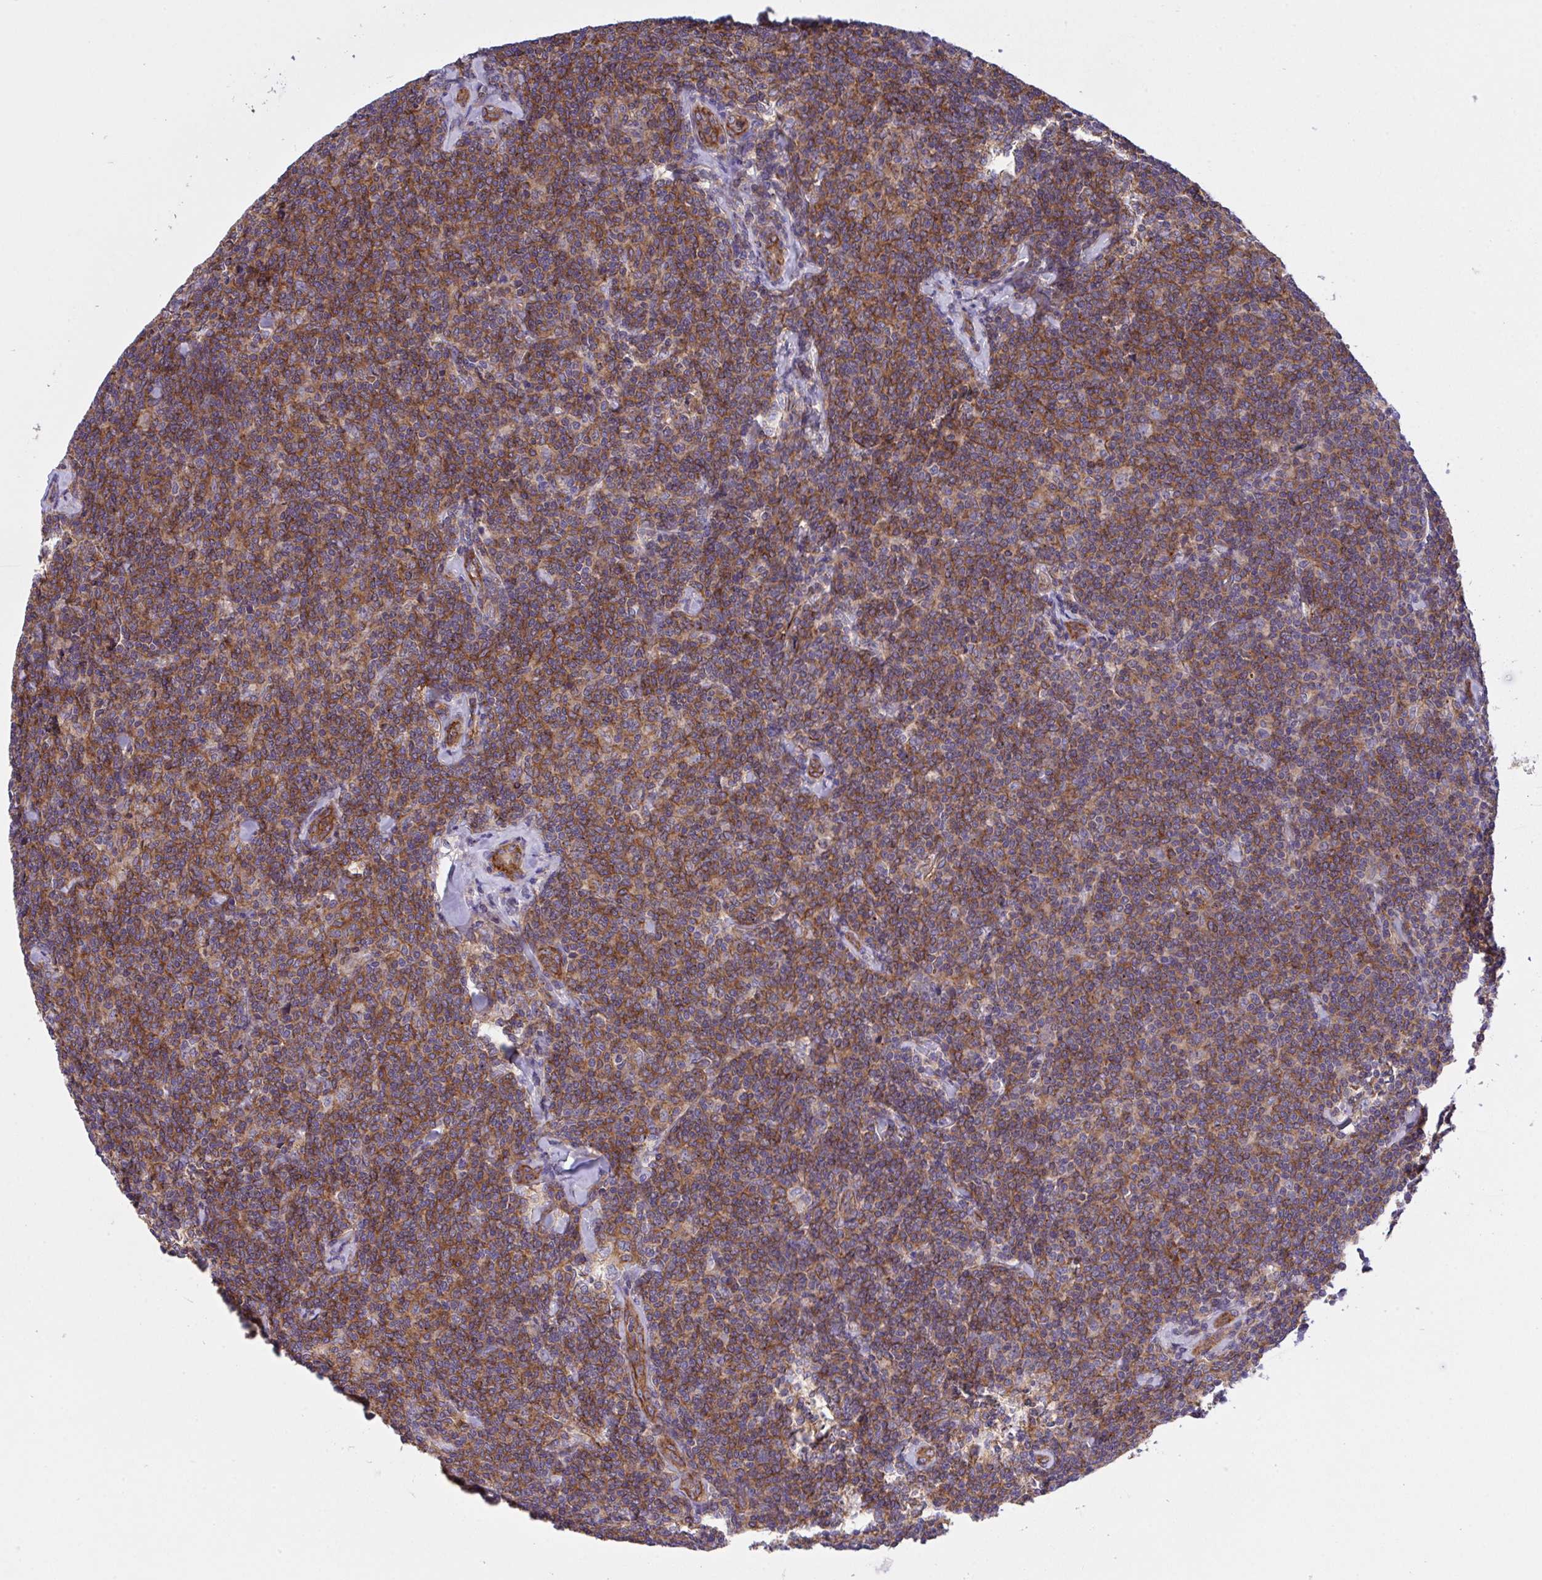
{"staining": {"intensity": "moderate", "quantity": ">75%", "location": "cytoplasmic/membranous"}, "tissue": "lymphoma", "cell_type": "Tumor cells", "image_type": "cancer", "snomed": [{"axis": "morphology", "description": "Malignant lymphoma, non-Hodgkin's type, Low grade"}, {"axis": "topography", "description": "Lymph node"}], "caption": "This is an image of immunohistochemistry (IHC) staining of malignant lymphoma, non-Hodgkin's type (low-grade), which shows moderate positivity in the cytoplasmic/membranous of tumor cells.", "gene": "C4orf36", "patient": {"sex": "female", "age": 56}}